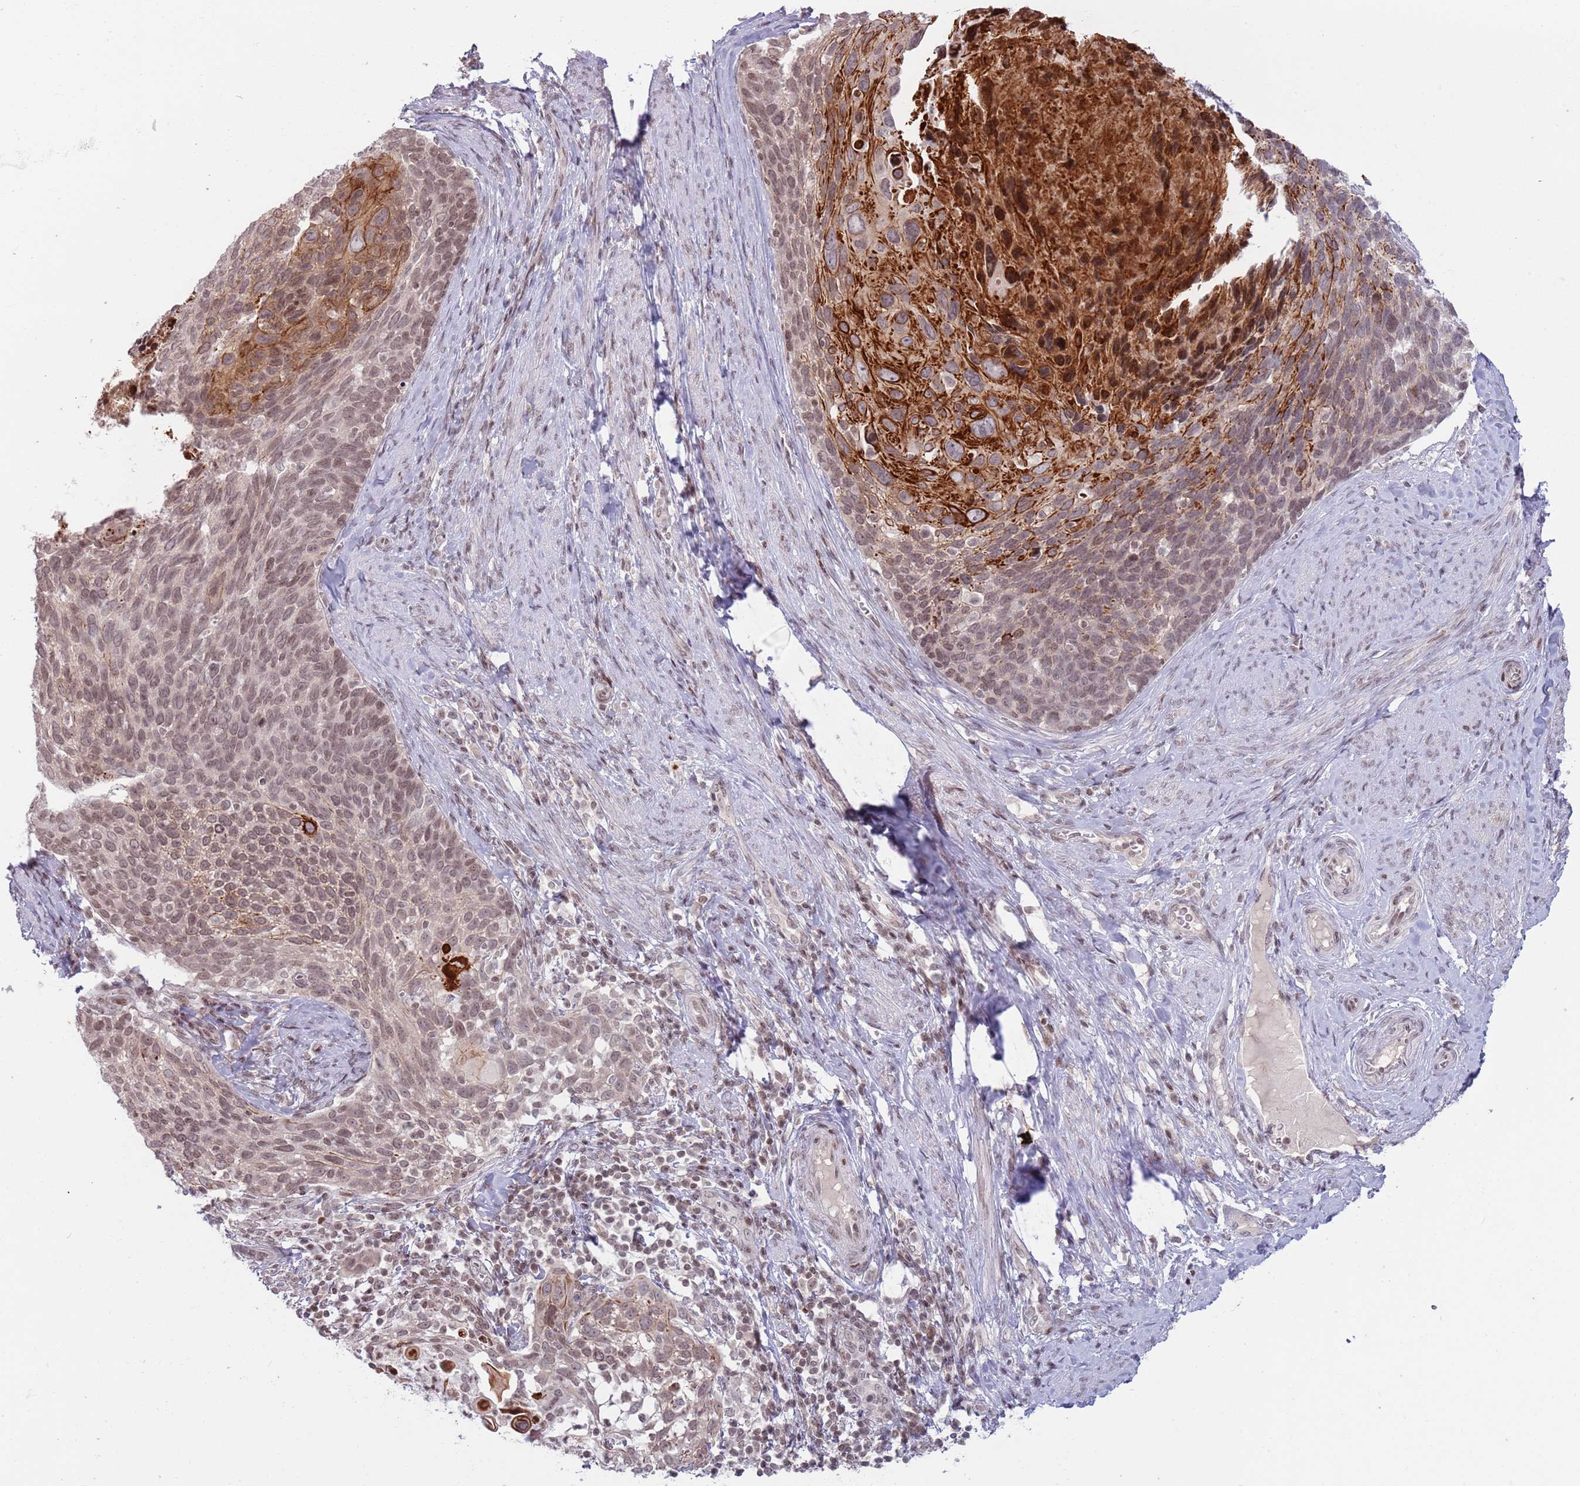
{"staining": {"intensity": "moderate", "quantity": ">75%", "location": "cytoplasmic/membranous,nuclear"}, "tissue": "cervical cancer", "cell_type": "Tumor cells", "image_type": "cancer", "snomed": [{"axis": "morphology", "description": "Squamous cell carcinoma, NOS"}, {"axis": "topography", "description": "Cervix"}], "caption": "Cervical squamous cell carcinoma was stained to show a protein in brown. There is medium levels of moderate cytoplasmic/membranous and nuclear expression in approximately >75% of tumor cells. The protein of interest is shown in brown color, while the nuclei are stained blue.", "gene": "SH3RF3", "patient": {"sex": "female", "age": 80}}